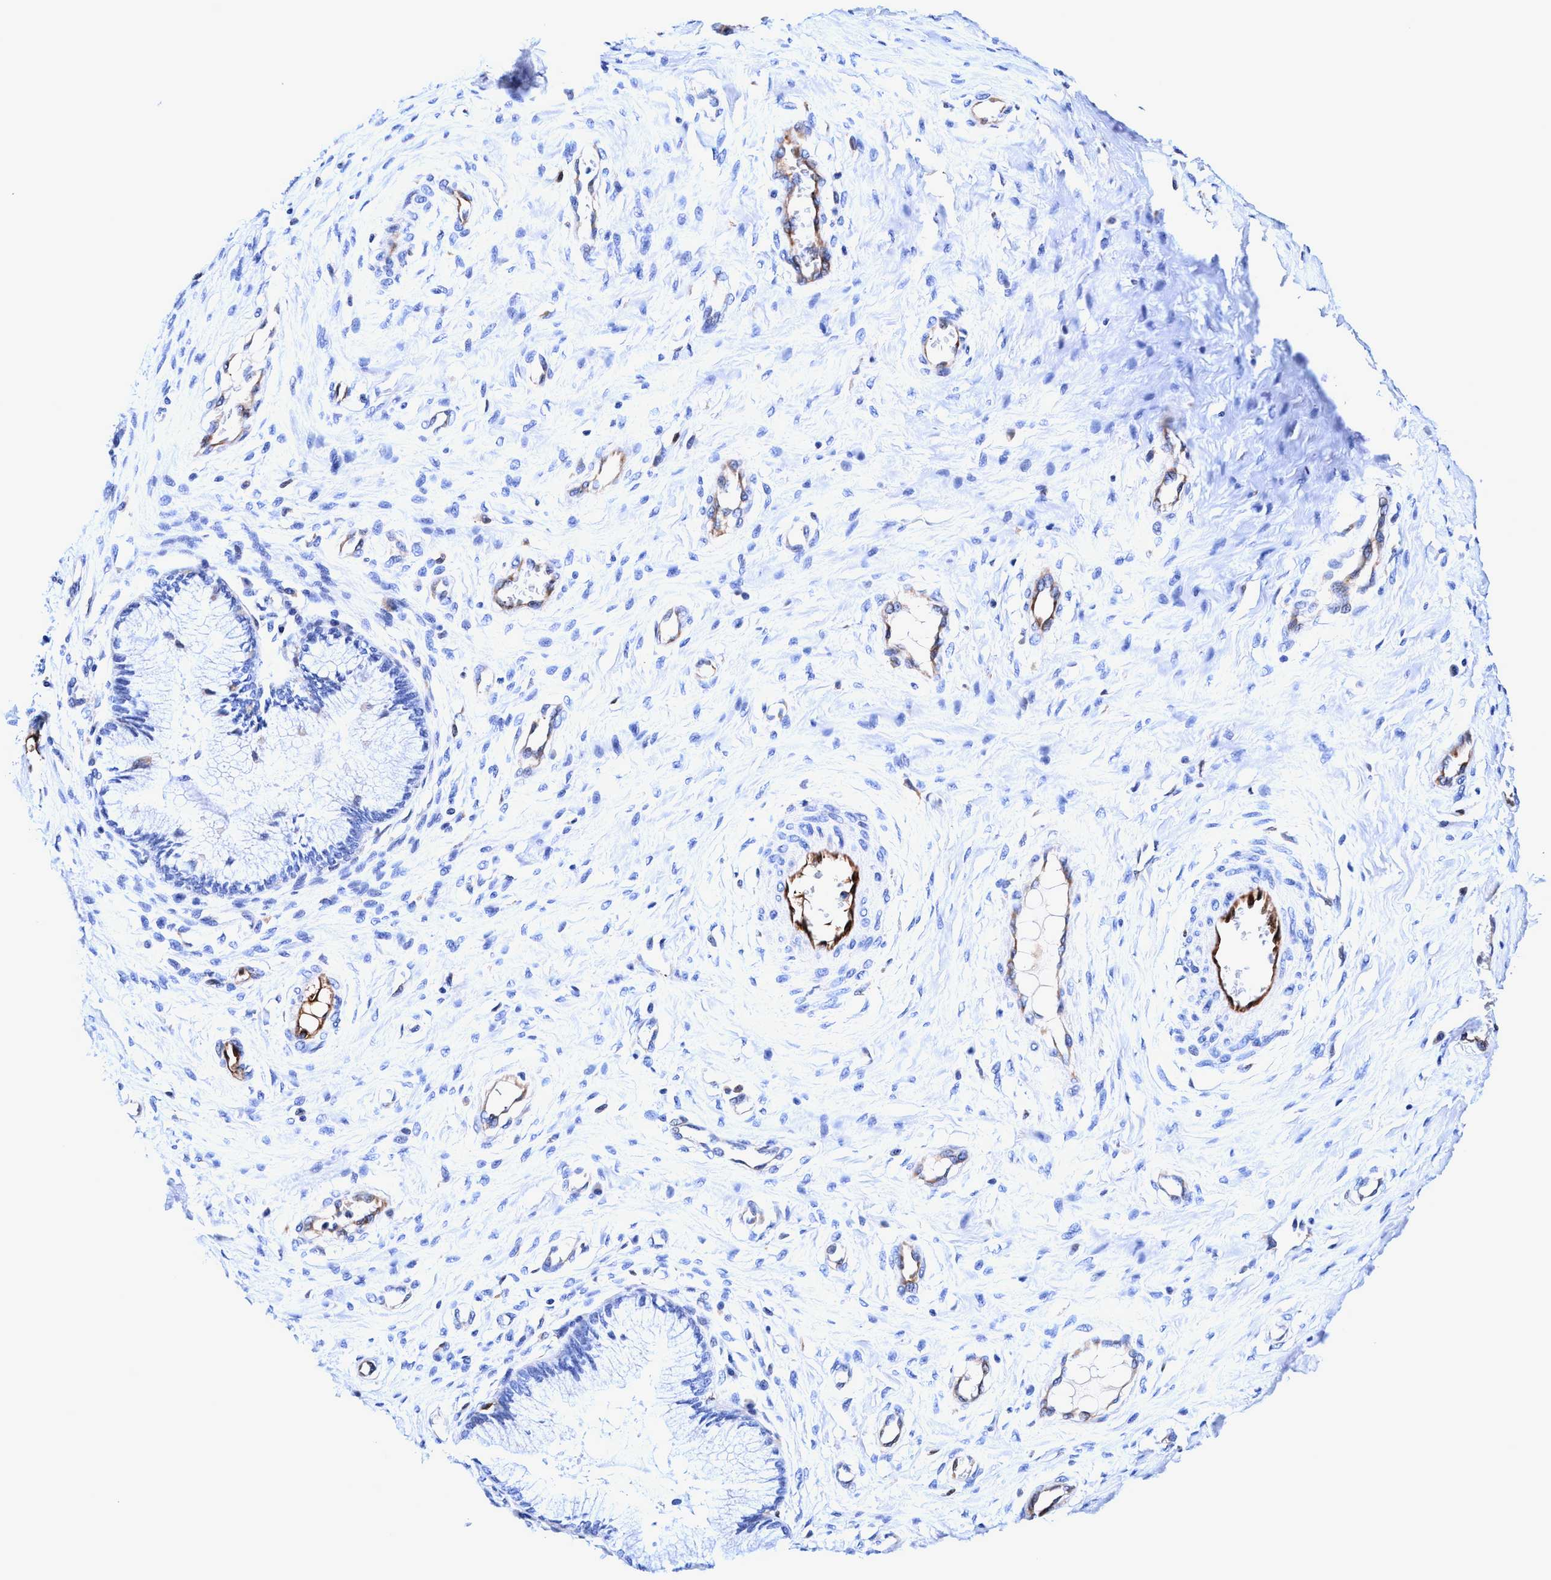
{"staining": {"intensity": "negative", "quantity": "none", "location": "none"}, "tissue": "cervix", "cell_type": "Glandular cells", "image_type": "normal", "snomed": [{"axis": "morphology", "description": "Normal tissue, NOS"}, {"axis": "topography", "description": "Cervix"}], "caption": "IHC micrograph of benign cervix stained for a protein (brown), which reveals no staining in glandular cells.", "gene": "UBALD2", "patient": {"sex": "female", "age": 55}}